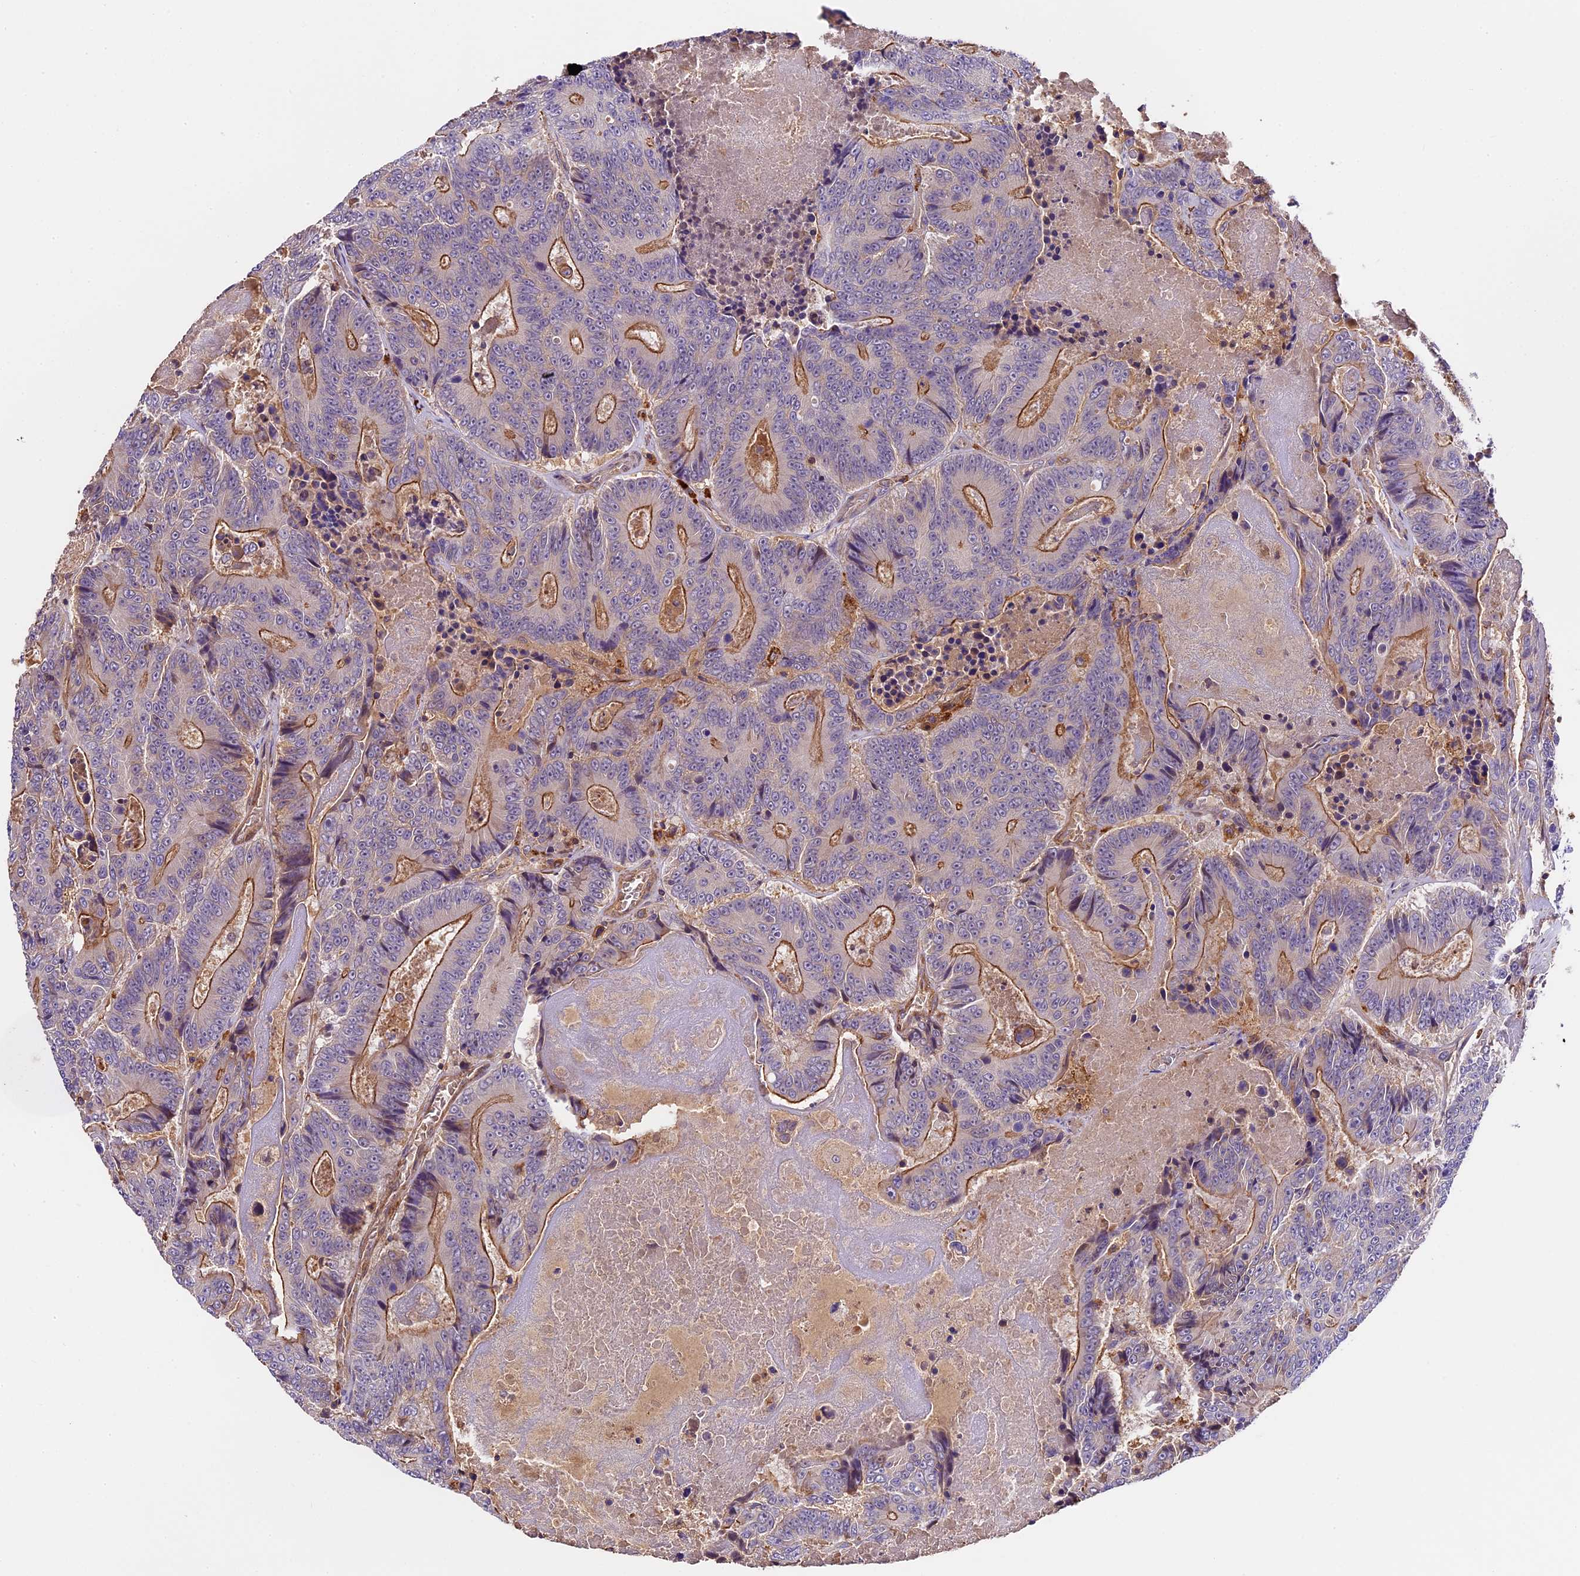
{"staining": {"intensity": "moderate", "quantity": "25%-75%", "location": "cytoplasmic/membranous"}, "tissue": "colorectal cancer", "cell_type": "Tumor cells", "image_type": "cancer", "snomed": [{"axis": "morphology", "description": "Adenocarcinoma, NOS"}, {"axis": "topography", "description": "Colon"}], "caption": "High-power microscopy captured an immunohistochemistry (IHC) micrograph of colorectal adenocarcinoma, revealing moderate cytoplasmic/membranous expression in about 25%-75% of tumor cells.", "gene": "TBC1D1", "patient": {"sex": "male", "age": 83}}